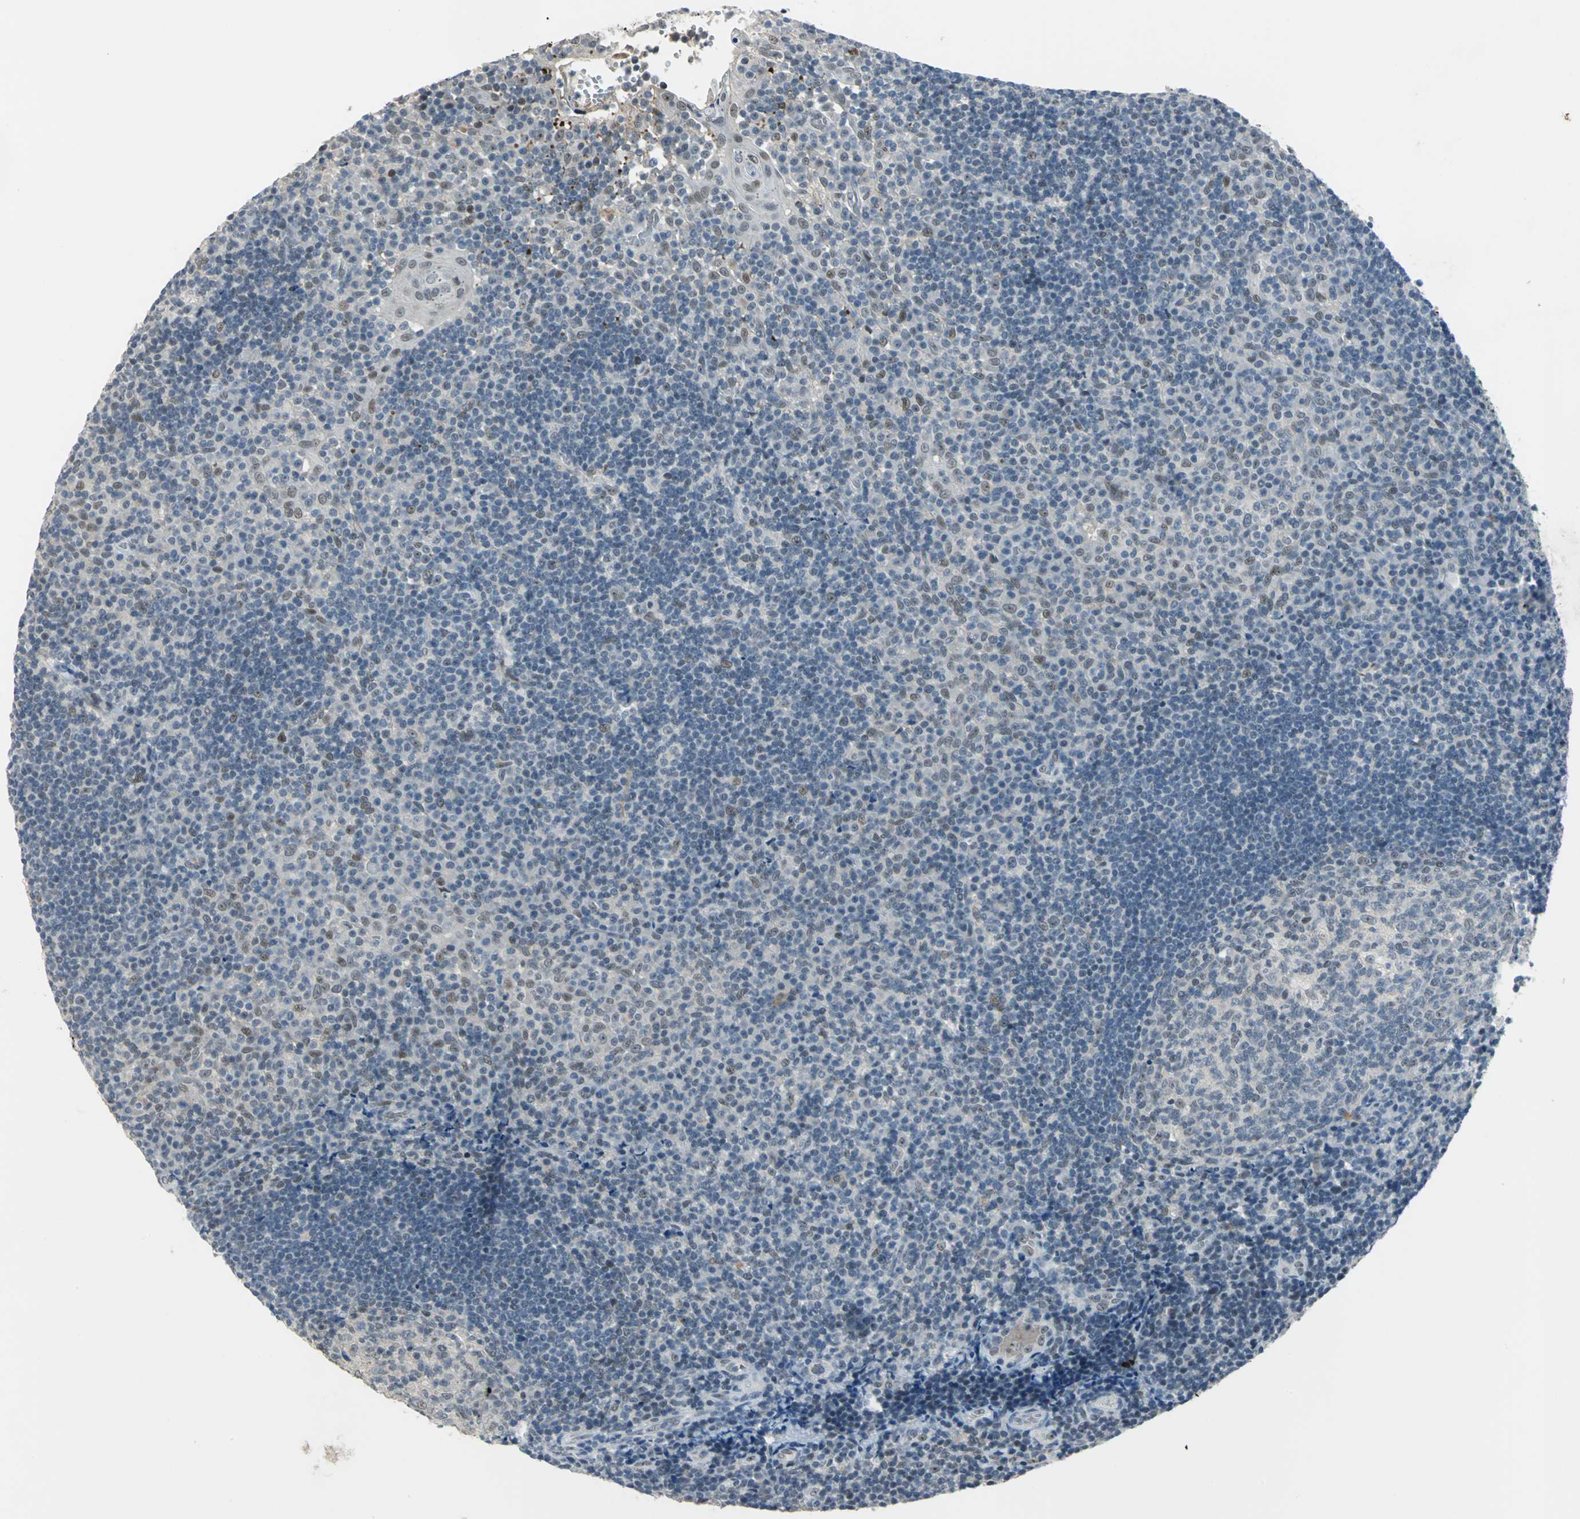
{"staining": {"intensity": "weak", "quantity": "<25%", "location": "nuclear"}, "tissue": "tonsil", "cell_type": "Germinal center cells", "image_type": "normal", "snomed": [{"axis": "morphology", "description": "Normal tissue, NOS"}, {"axis": "topography", "description": "Tonsil"}], "caption": "High magnification brightfield microscopy of normal tonsil stained with DAB (brown) and counterstained with hematoxylin (blue): germinal center cells show no significant expression.", "gene": "GLI3", "patient": {"sex": "female", "age": 40}}